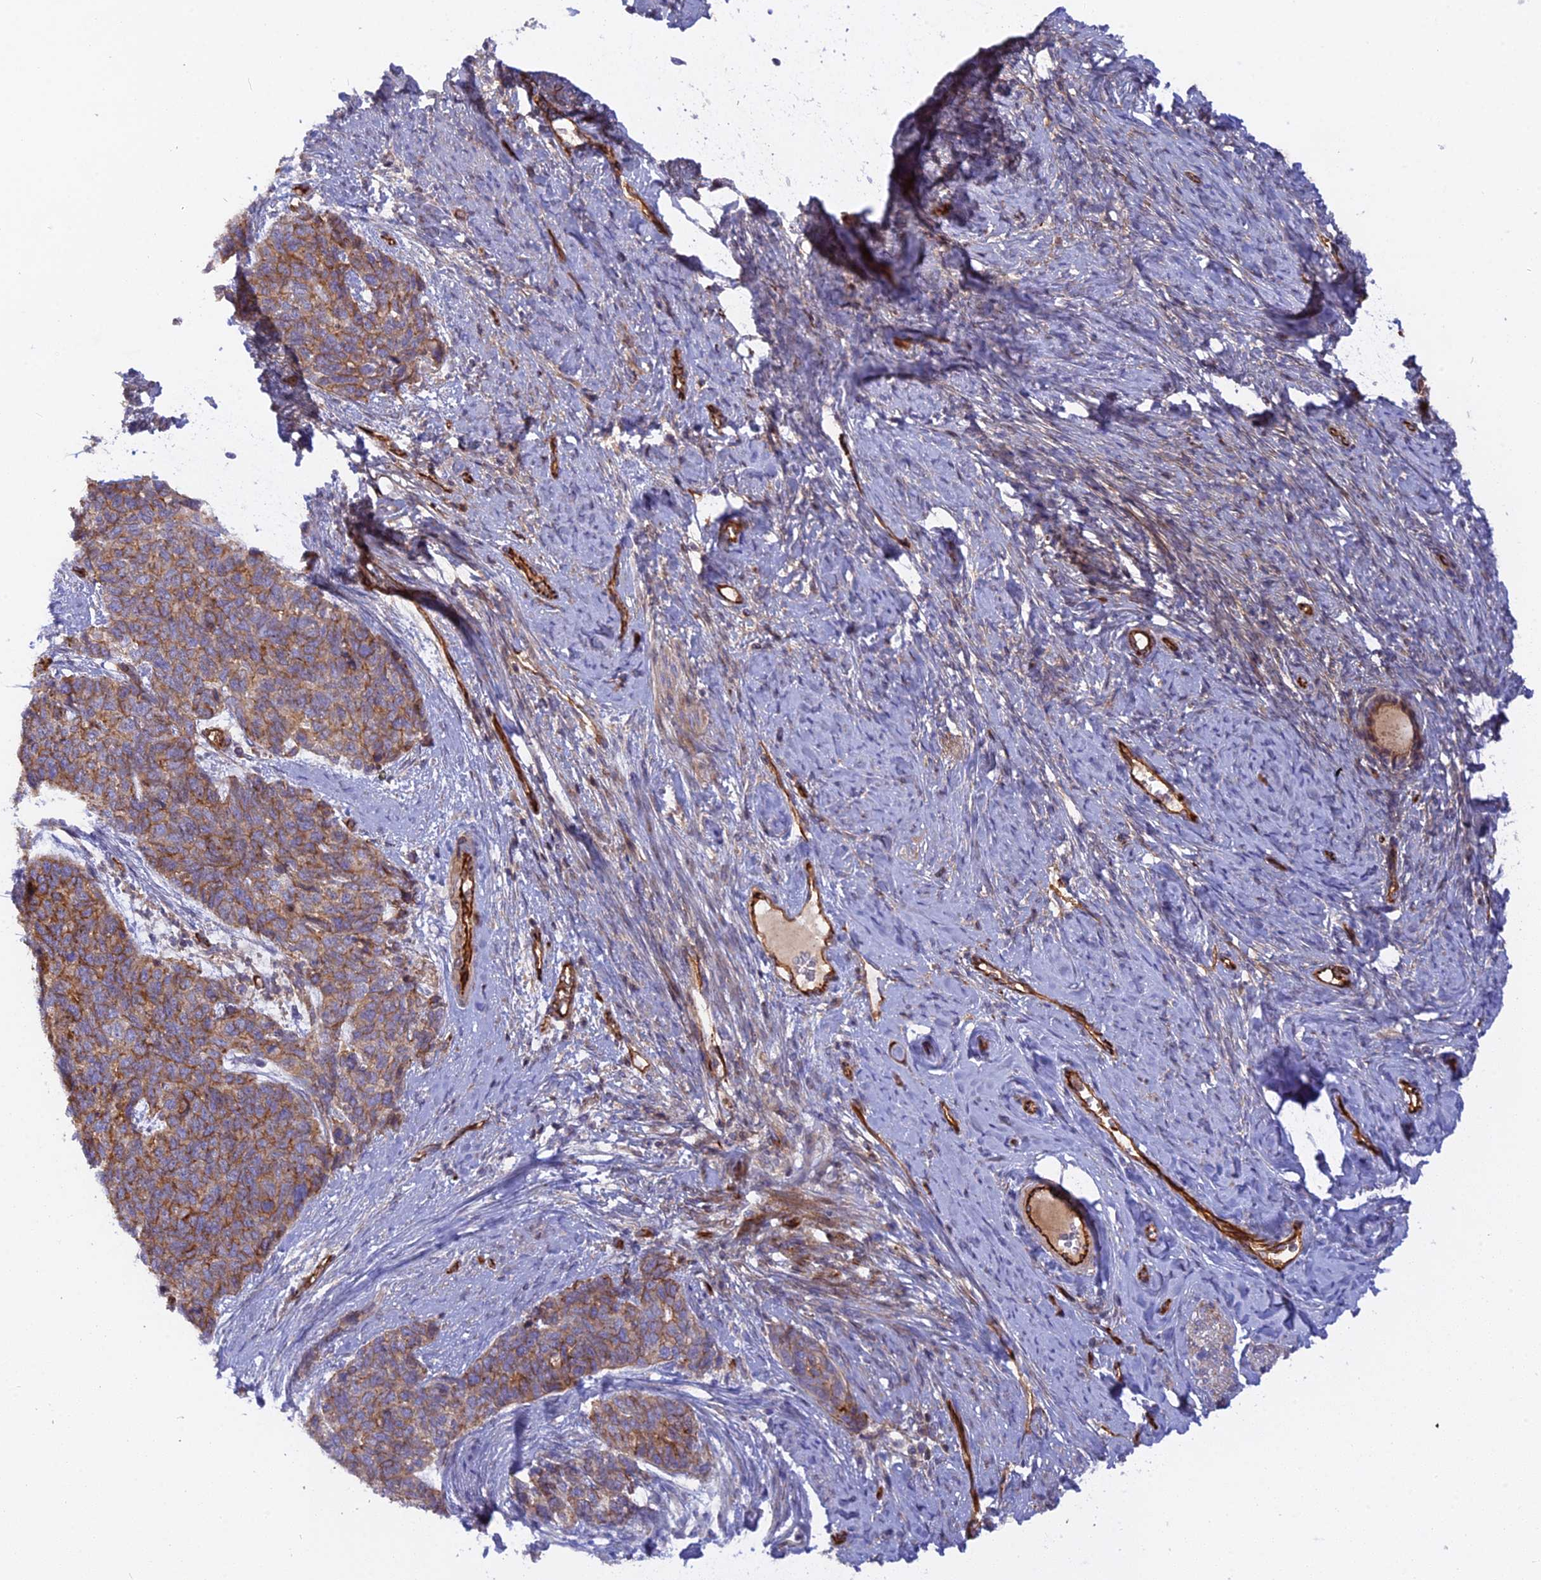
{"staining": {"intensity": "moderate", "quantity": ">75%", "location": "cytoplasmic/membranous"}, "tissue": "cervical cancer", "cell_type": "Tumor cells", "image_type": "cancer", "snomed": [{"axis": "morphology", "description": "Squamous cell carcinoma, NOS"}, {"axis": "topography", "description": "Cervix"}], "caption": "Protein expression analysis of human cervical cancer (squamous cell carcinoma) reveals moderate cytoplasmic/membranous positivity in approximately >75% of tumor cells. The protein of interest is stained brown, and the nuclei are stained in blue (DAB IHC with brightfield microscopy, high magnification).", "gene": "CNBD2", "patient": {"sex": "female", "age": 42}}